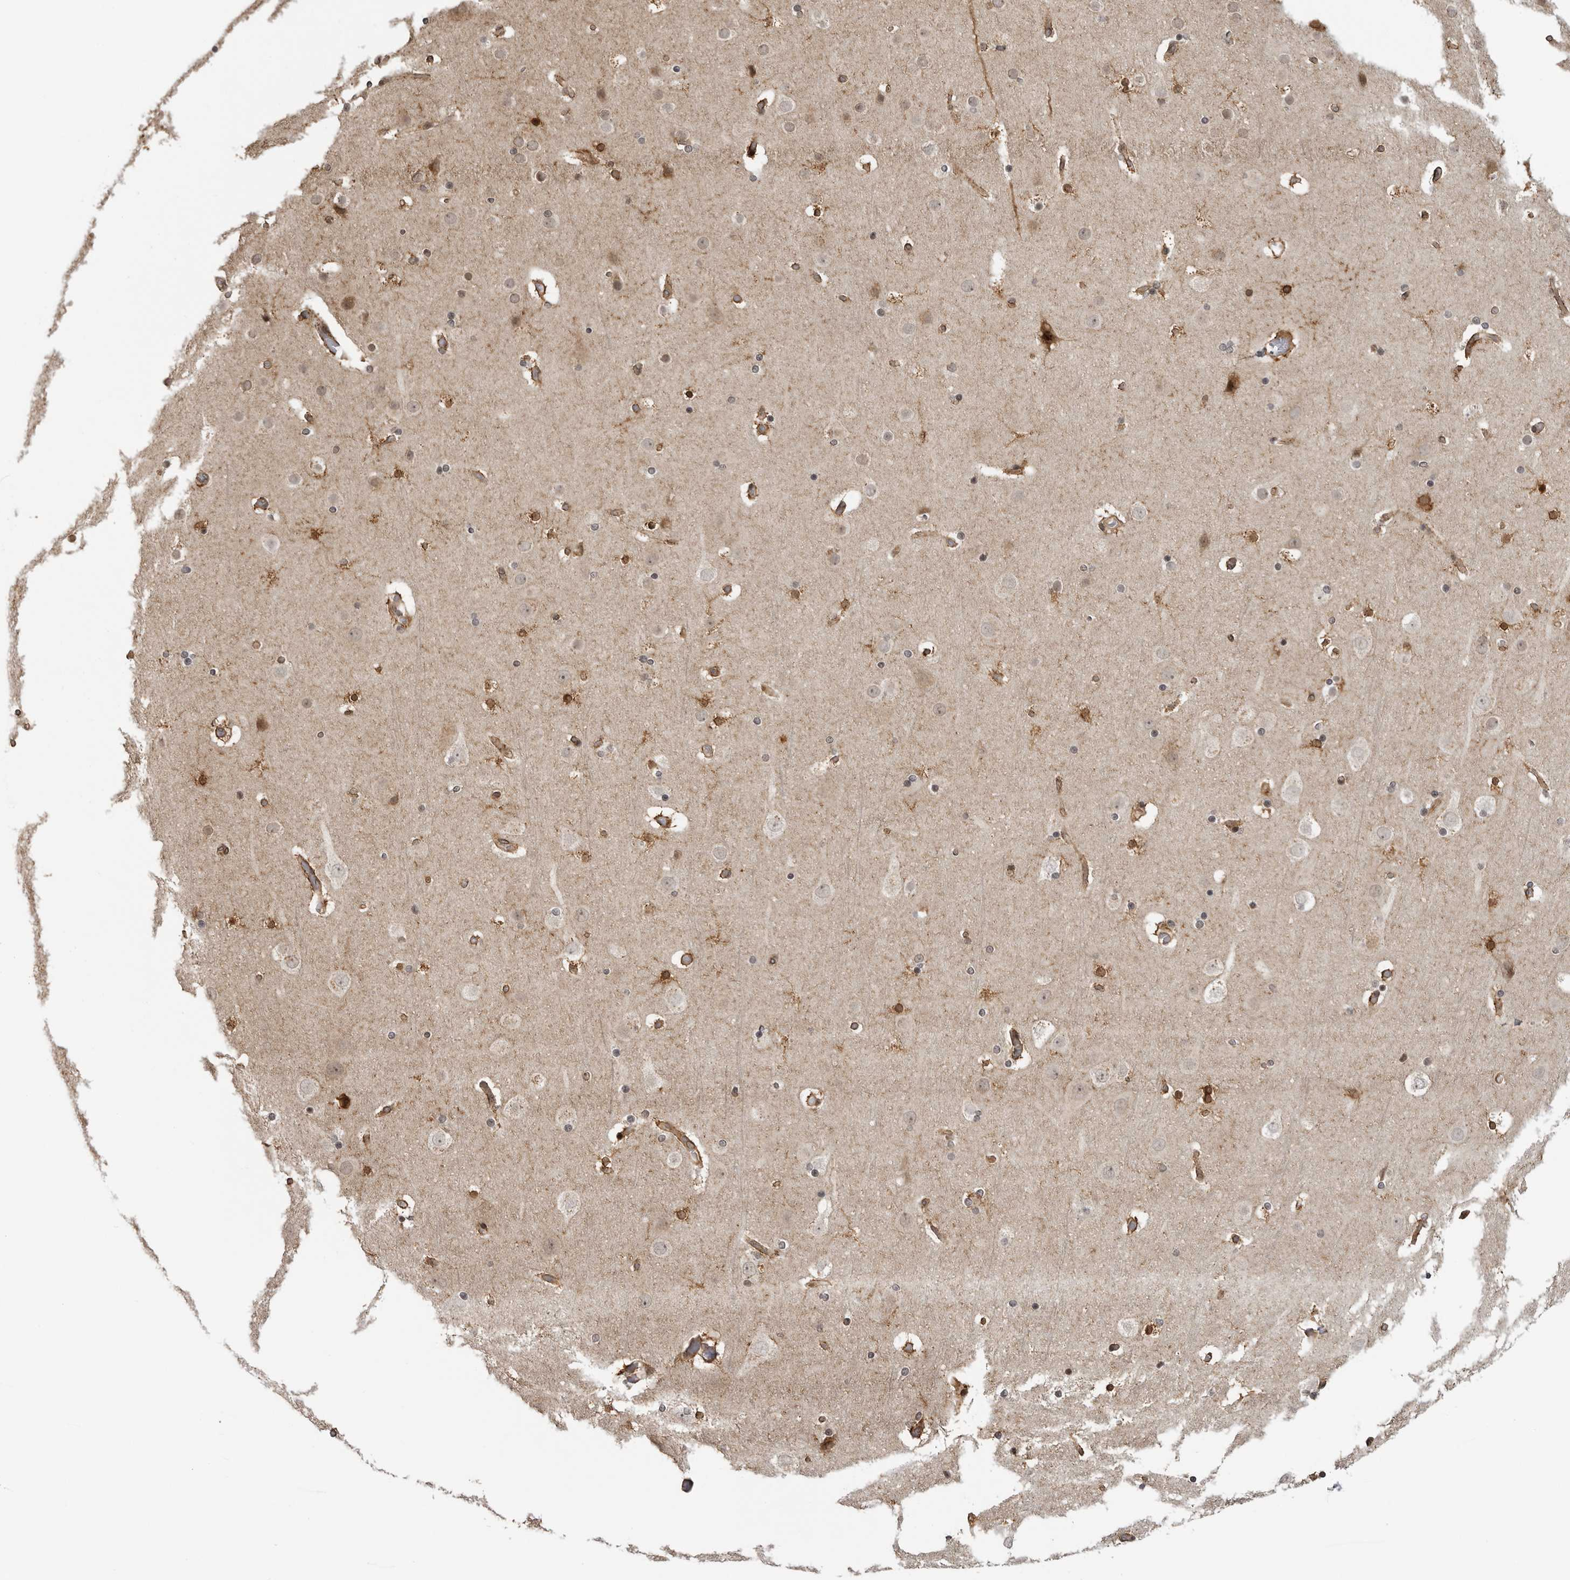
{"staining": {"intensity": "moderate", "quantity": ">75%", "location": "cytoplasmic/membranous"}, "tissue": "cerebral cortex", "cell_type": "Endothelial cells", "image_type": "normal", "snomed": [{"axis": "morphology", "description": "Normal tissue, NOS"}, {"axis": "topography", "description": "Cerebral cortex"}], "caption": "Immunohistochemical staining of unremarkable human cerebral cortex exhibits medium levels of moderate cytoplasmic/membranous staining in about >75% of endothelial cells.", "gene": "DNAH14", "patient": {"sex": "male", "age": 57}}